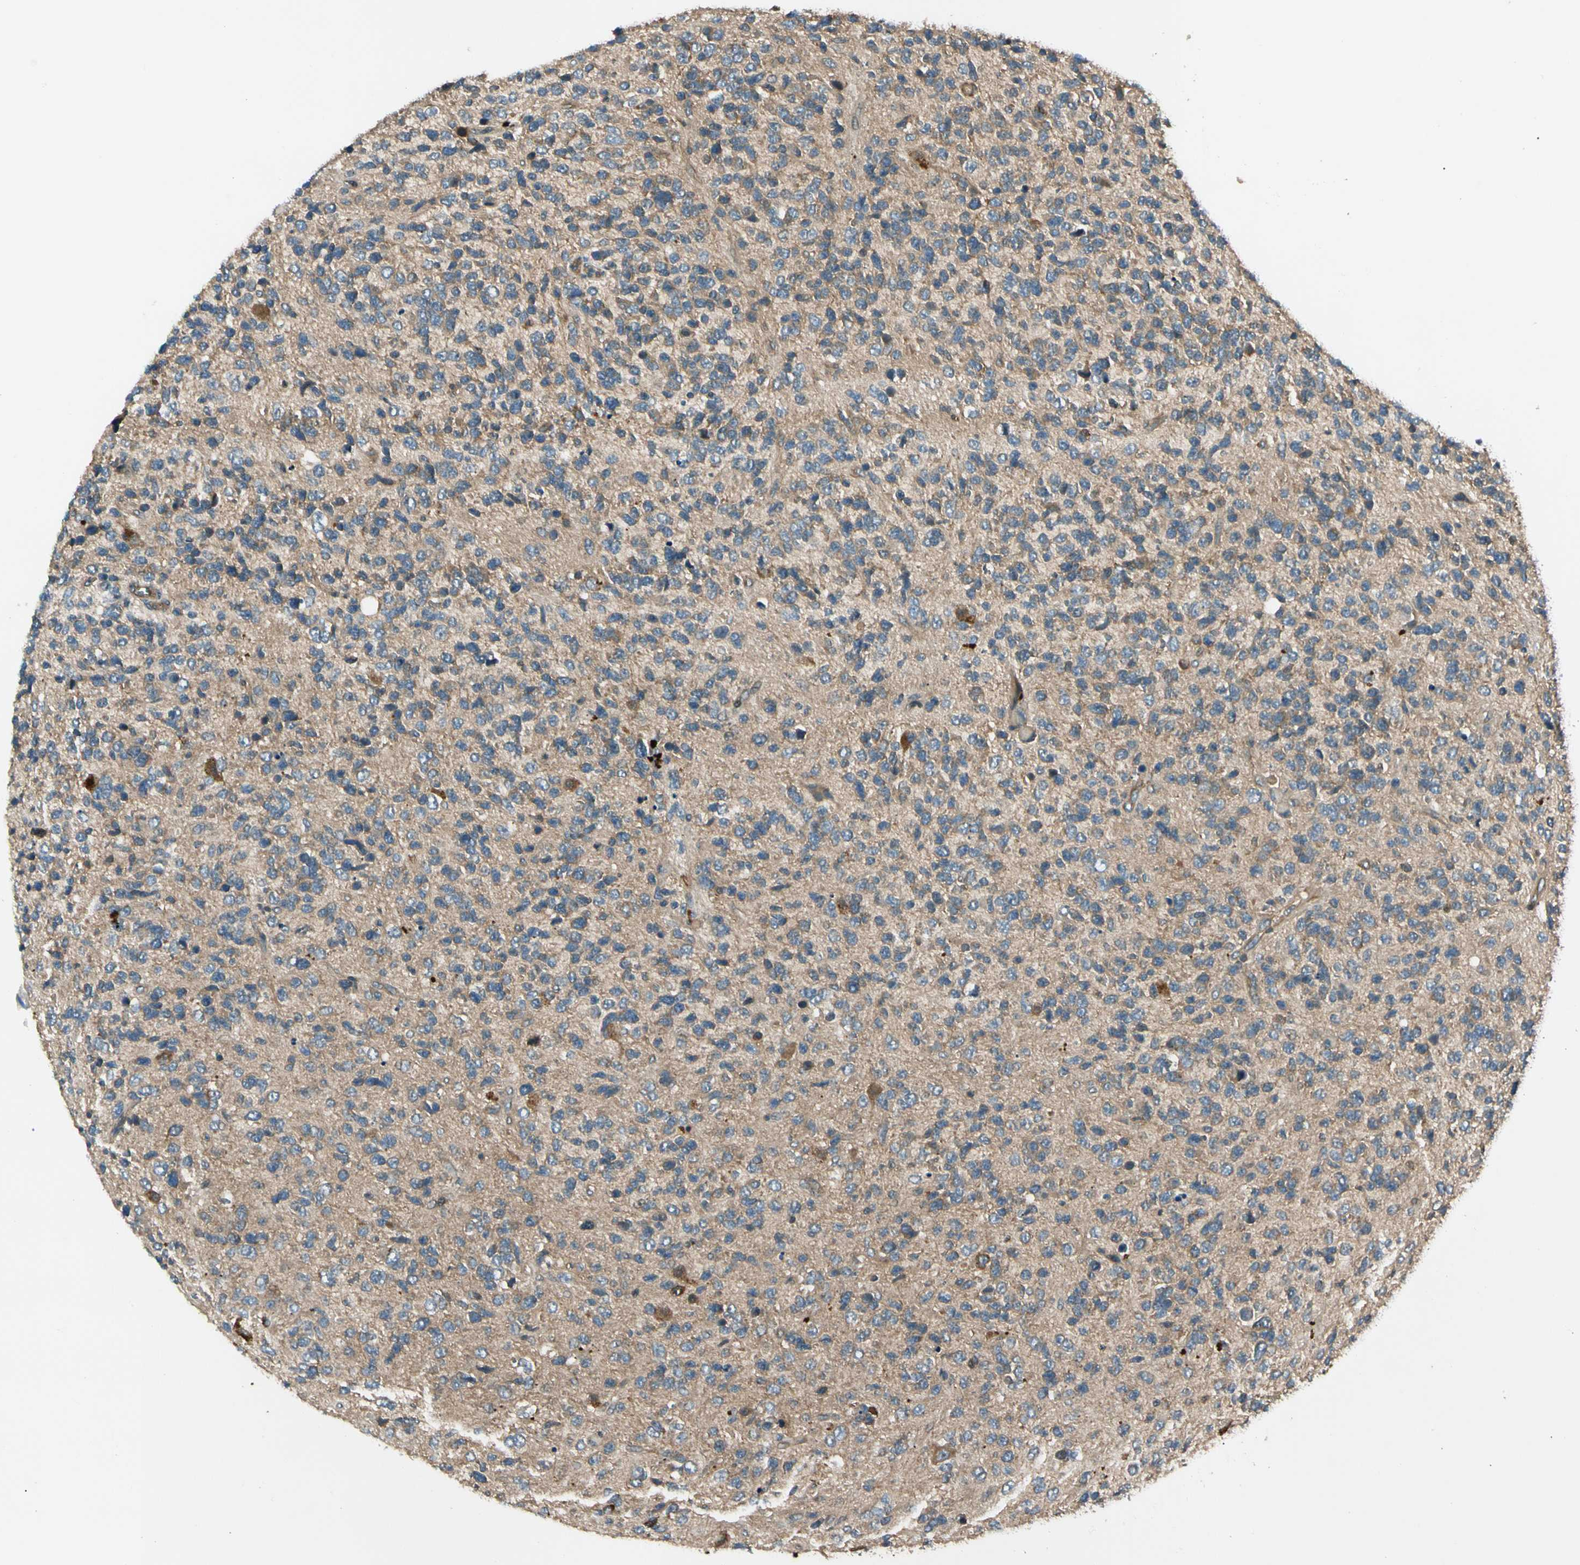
{"staining": {"intensity": "weak", "quantity": ">75%", "location": "cytoplasmic/membranous"}, "tissue": "glioma", "cell_type": "Tumor cells", "image_type": "cancer", "snomed": [{"axis": "morphology", "description": "Glioma, malignant, High grade"}, {"axis": "topography", "description": "Brain"}], "caption": "A high-resolution micrograph shows immunohistochemistry (IHC) staining of malignant glioma (high-grade), which shows weak cytoplasmic/membranous staining in about >75% of tumor cells. Using DAB (3,3'-diaminobenzidine) (brown) and hematoxylin (blue) stains, captured at high magnification using brightfield microscopy.", "gene": "ROCK2", "patient": {"sex": "female", "age": 58}}